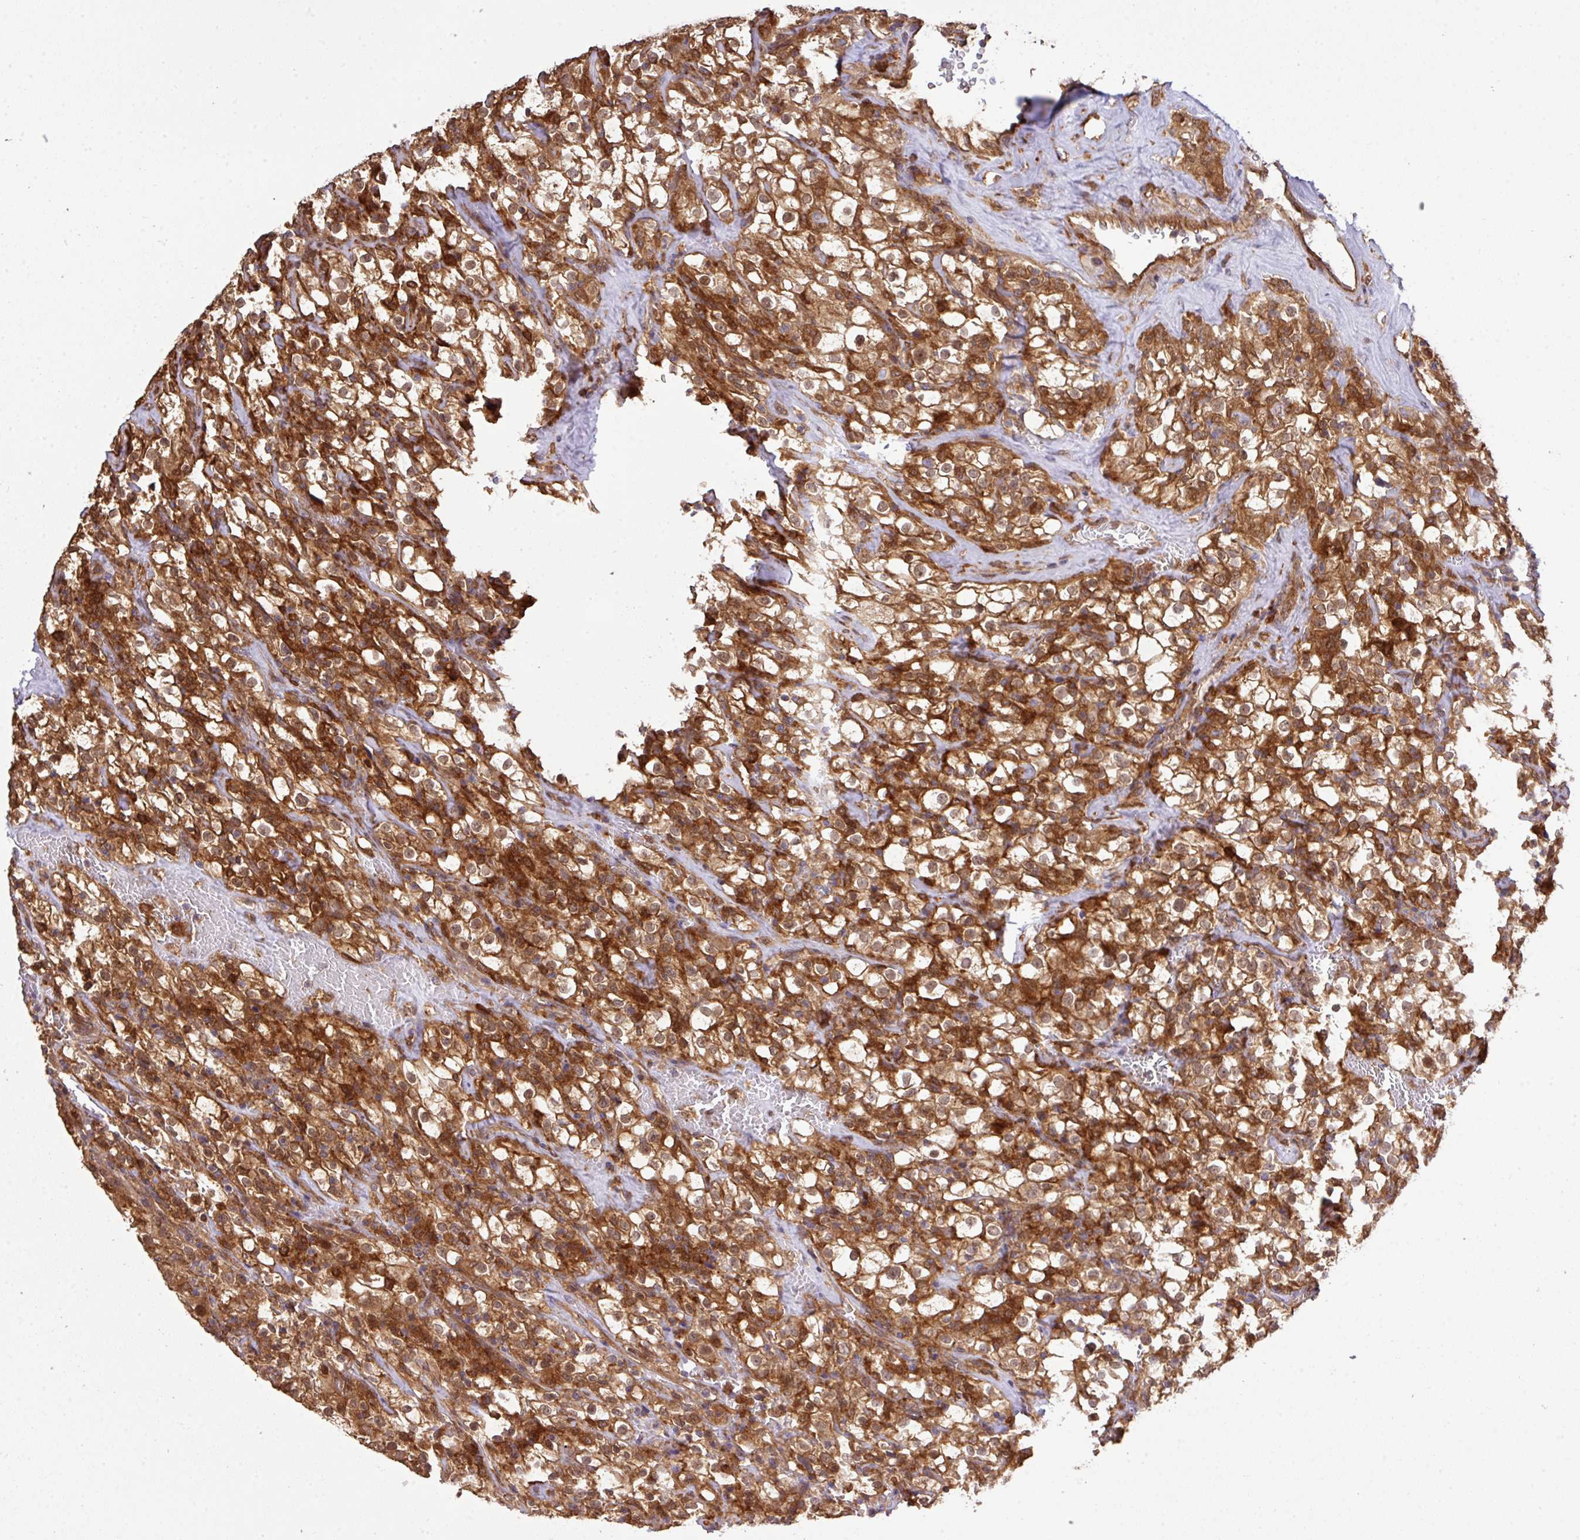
{"staining": {"intensity": "strong", "quantity": ">75%", "location": "cytoplasmic/membranous,nuclear"}, "tissue": "renal cancer", "cell_type": "Tumor cells", "image_type": "cancer", "snomed": [{"axis": "morphology", "description": "Adenocarcinoma, NOS"}, {"axis": "topography", "description": "Kidney"}], "caption": "Human renal adenocarcinoma stained with a brown dye displays strong cytoplasmic/membranous and nuclear positive positivity in approximately >75% of tumor cells.", "gene": "ARPIN", "patient": {"sex": "female", "age": 74}}